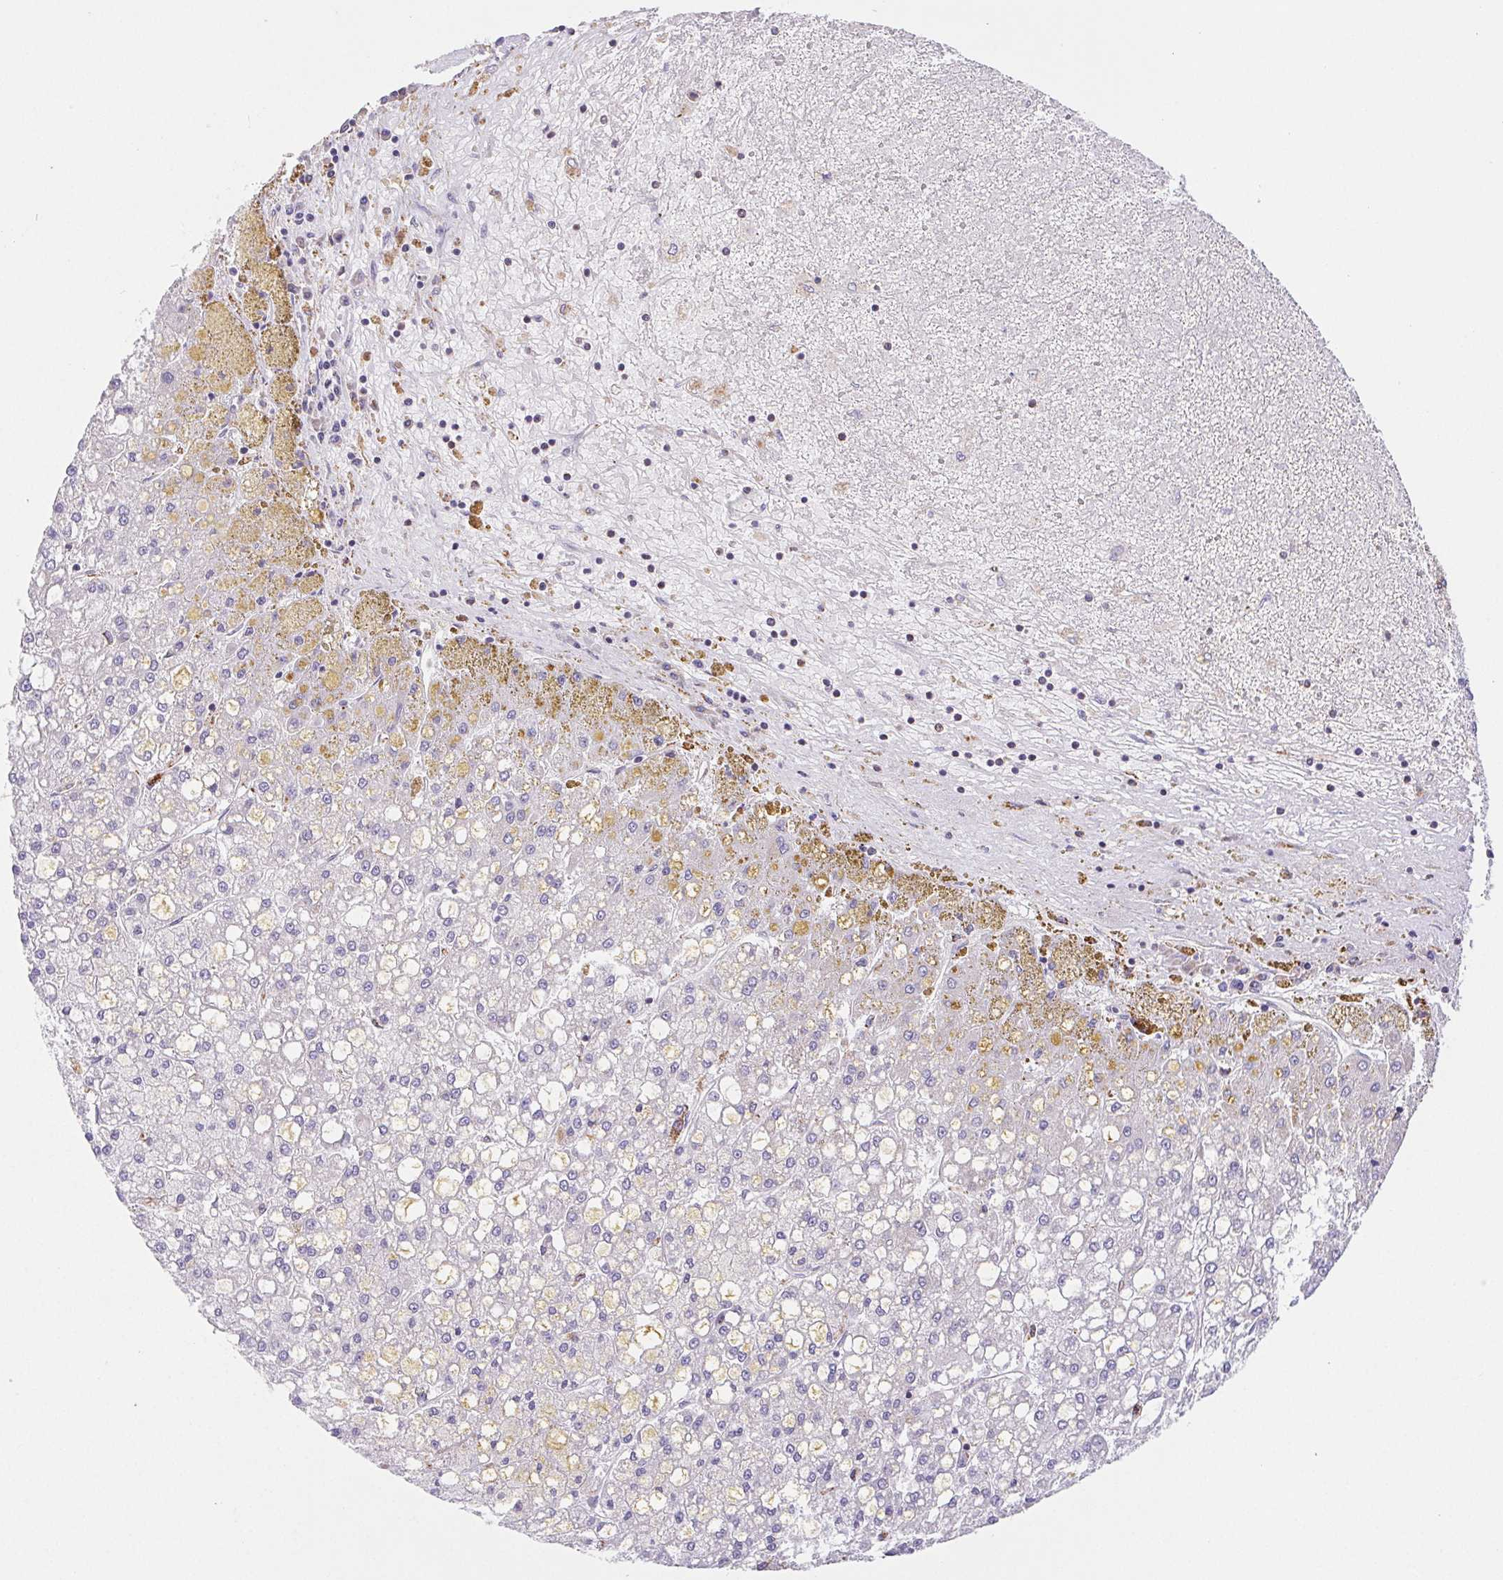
{"staining": {"intensity": "negative", "quantity": "none", "location": "none"}, "tissue": "liver cancer", "cell_type": "Tumor cells", "image_type": "cancer", "snomed": [{"axis": "morphology", "description": "Carcinoma, Hepatocellular, NOS"}, {"axis": "topography", "description": "Liver"}], "caption": "DAB immunohistochemical staining of human hepatocellular carcinoma (liver) demonstrates no significant staining in tumor cells. (IHC, brightfield microscopy, high magnification).", "gene": "NIPSNAP2", "patient": {"sex": "male", "age": 67}}